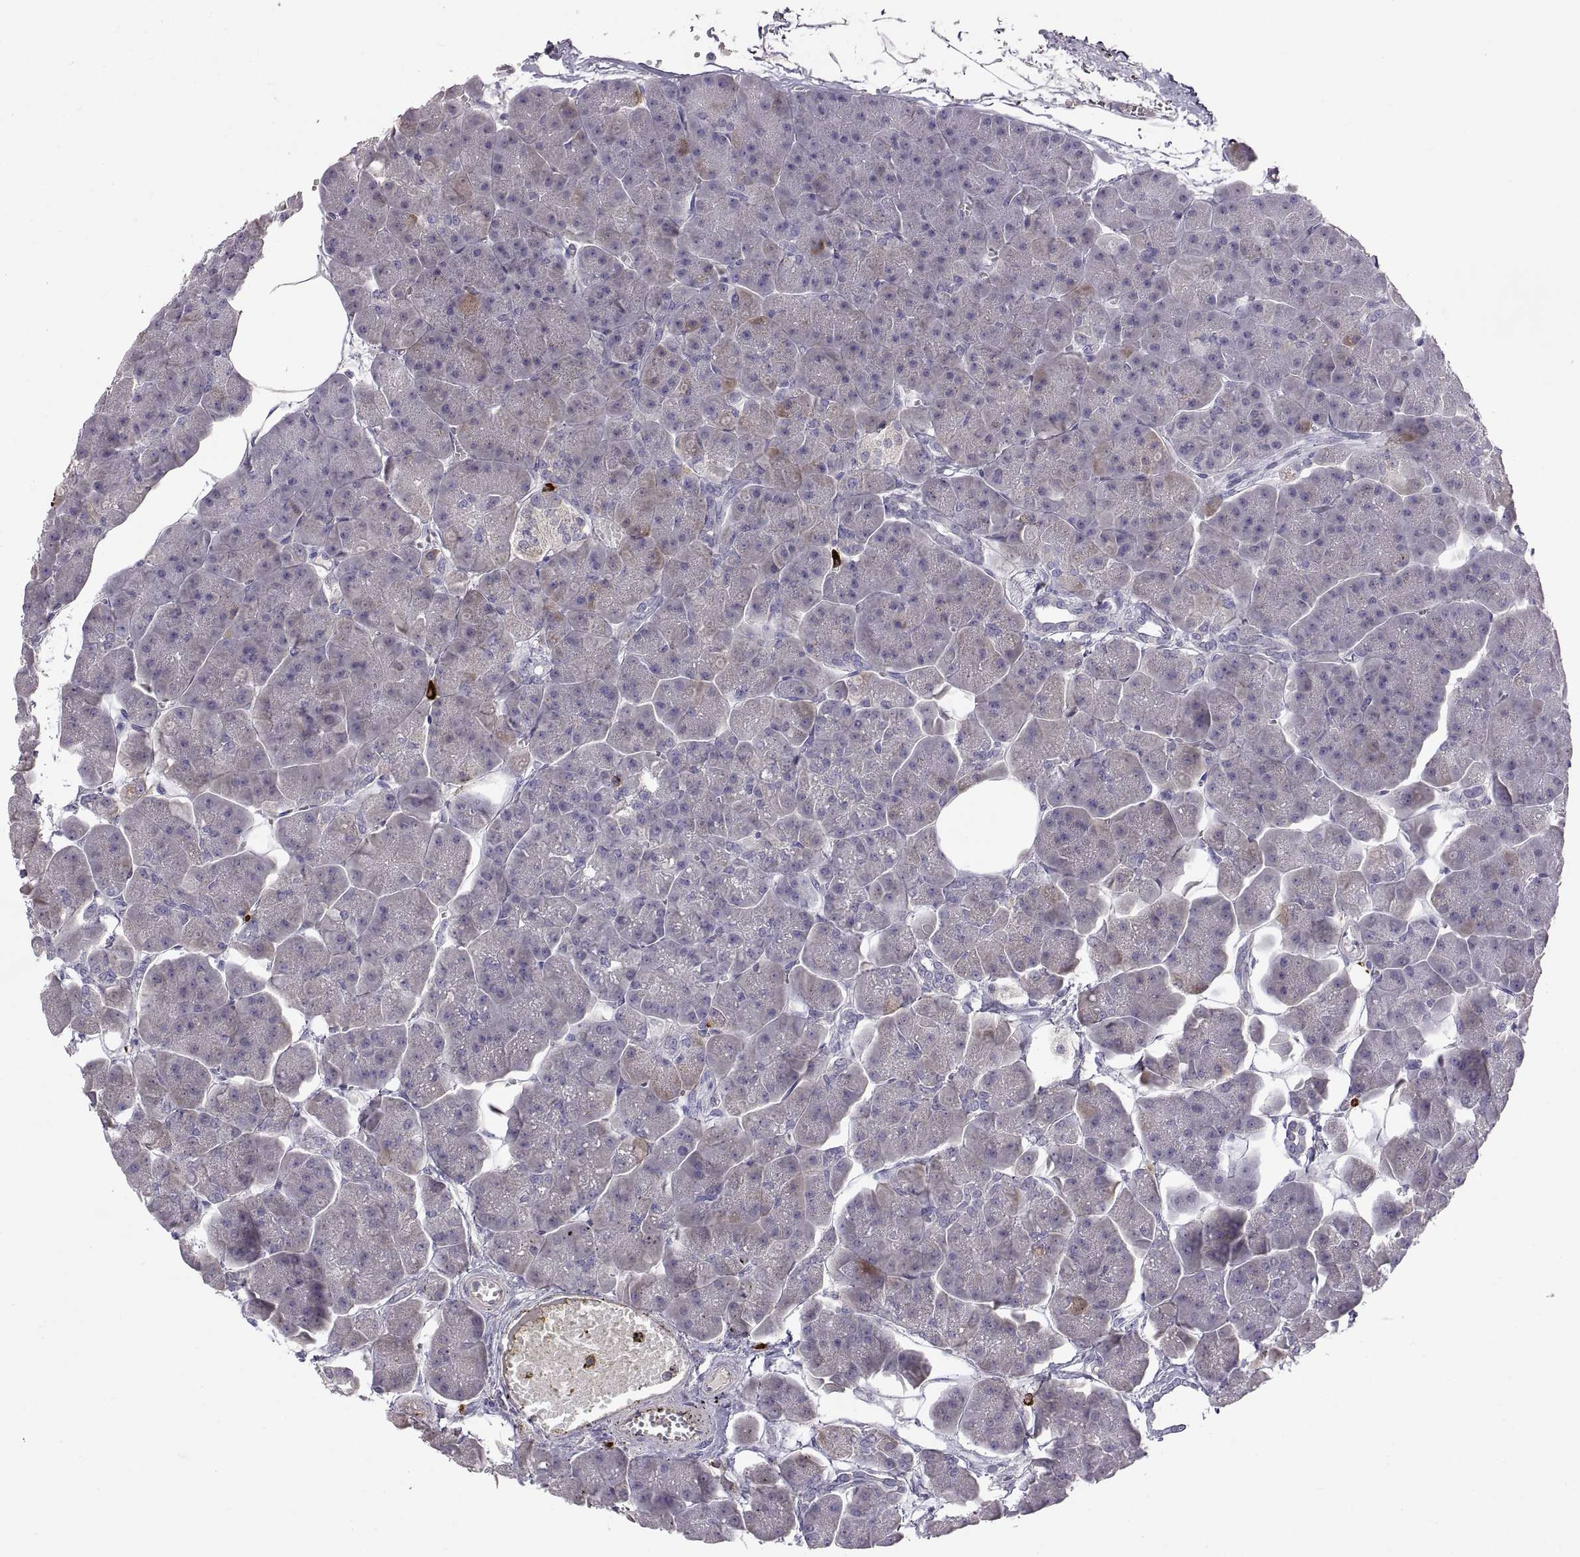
{"staining": {"intensity": "weak", "quantity": "<25%", "location": "cytoplasmic/membranous"}, "tissue": "pancreas", "cell_type": "Exocrine glandular cells", "image_type": "normal", "snomed": [{"axis": "morphology", "description": "Normal tissue, NOS"}, {"axis": "topography", "description": "Adipose tissue"}, {"axis": "topography", "description": "Pancreas"}, {"axis": "topography", "description": "Peripheral nerve tissue"}], "caption": "This is an immunohistochemistry (IHC) micrograph of normal pancreas. There is no staining in exocrine glandular cells.", "gene": "WFDC8", "patient": {"sex": "female", "age": 58}}